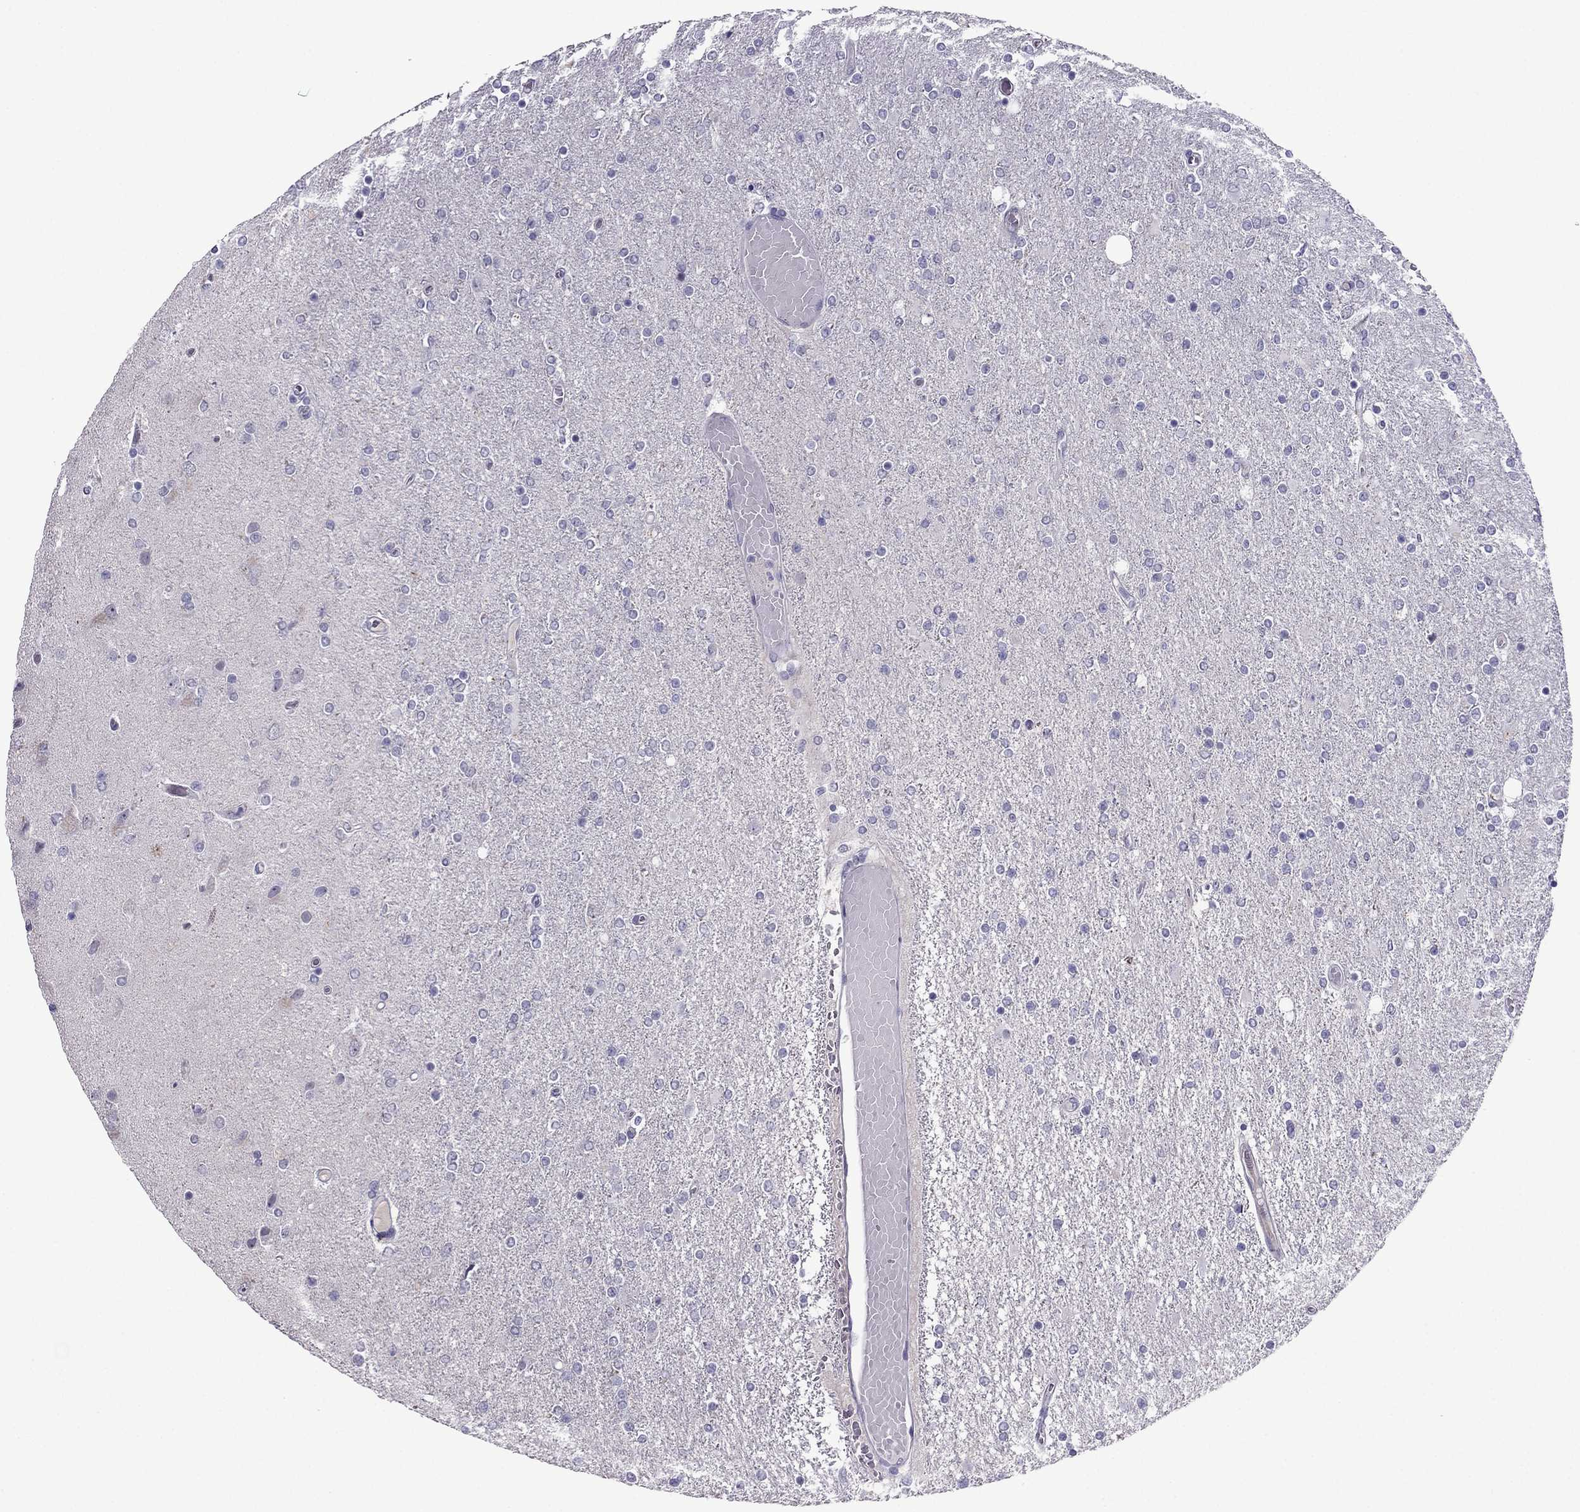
{"staining": {"intensity": "negative", "quantity": "none", "location": "none"}, "tissue": "glioma", "cell_type": "Tumor cells", "image_type": "cancer", "snomed": [{"axis": "morphology", "description": "Glioma, malignant, High grade"}, {"axis": "topography", "description": "Cerebral cortex"}], "caption": "This image is of glioma stained with immunohistochemistry to label a protein in brown with the nuclei are counter-stained blue. There is no positivity in tumor cells.", "gene": "MYBPH", "patient": {"sex": "male", "age": 70}}